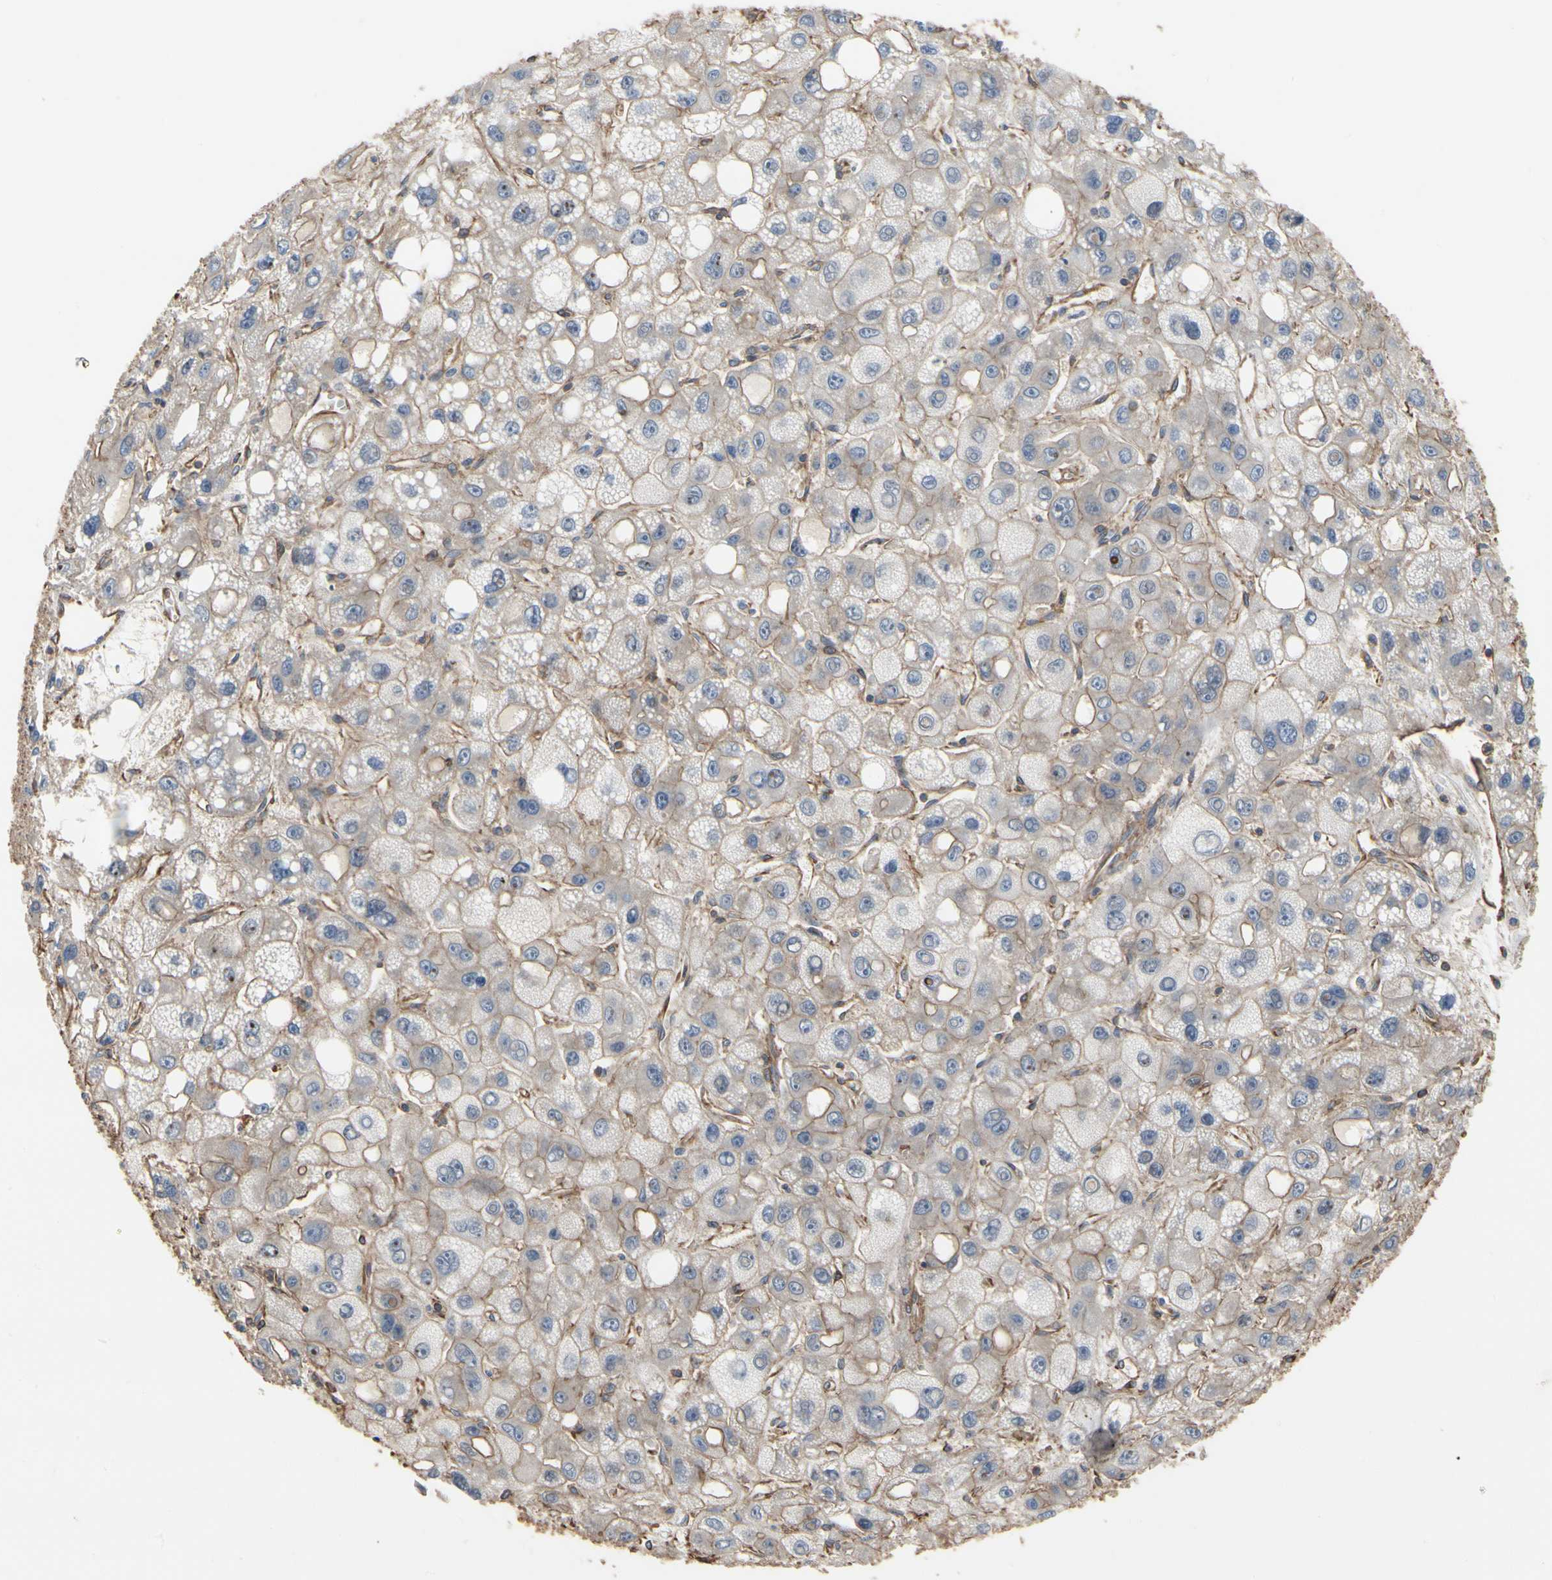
{"staining": {"intensity": "weak", "quantity": "25%-75%", "location": "cytoplasmic/membranous"}, "tissue": "liver cancer", "cell_type": "Tumor cells", "image_type": "cancer", "snomed": [{"axis": "morphology", "description": "Carcinoma, Hepatocellular, NOS"}, {"axis": "topography", "description": "Liver"}], "caption": "A brown stain highlights weak cytoplasmic/membranous expression of a protein in human hepatocellular carcinoma (liver) tumor cells. Ihc stains the protein of interest in brown and the nuclei are stained blue.", "gene": "PDZK1", "patient": {"sex": "male", "age": 55}}